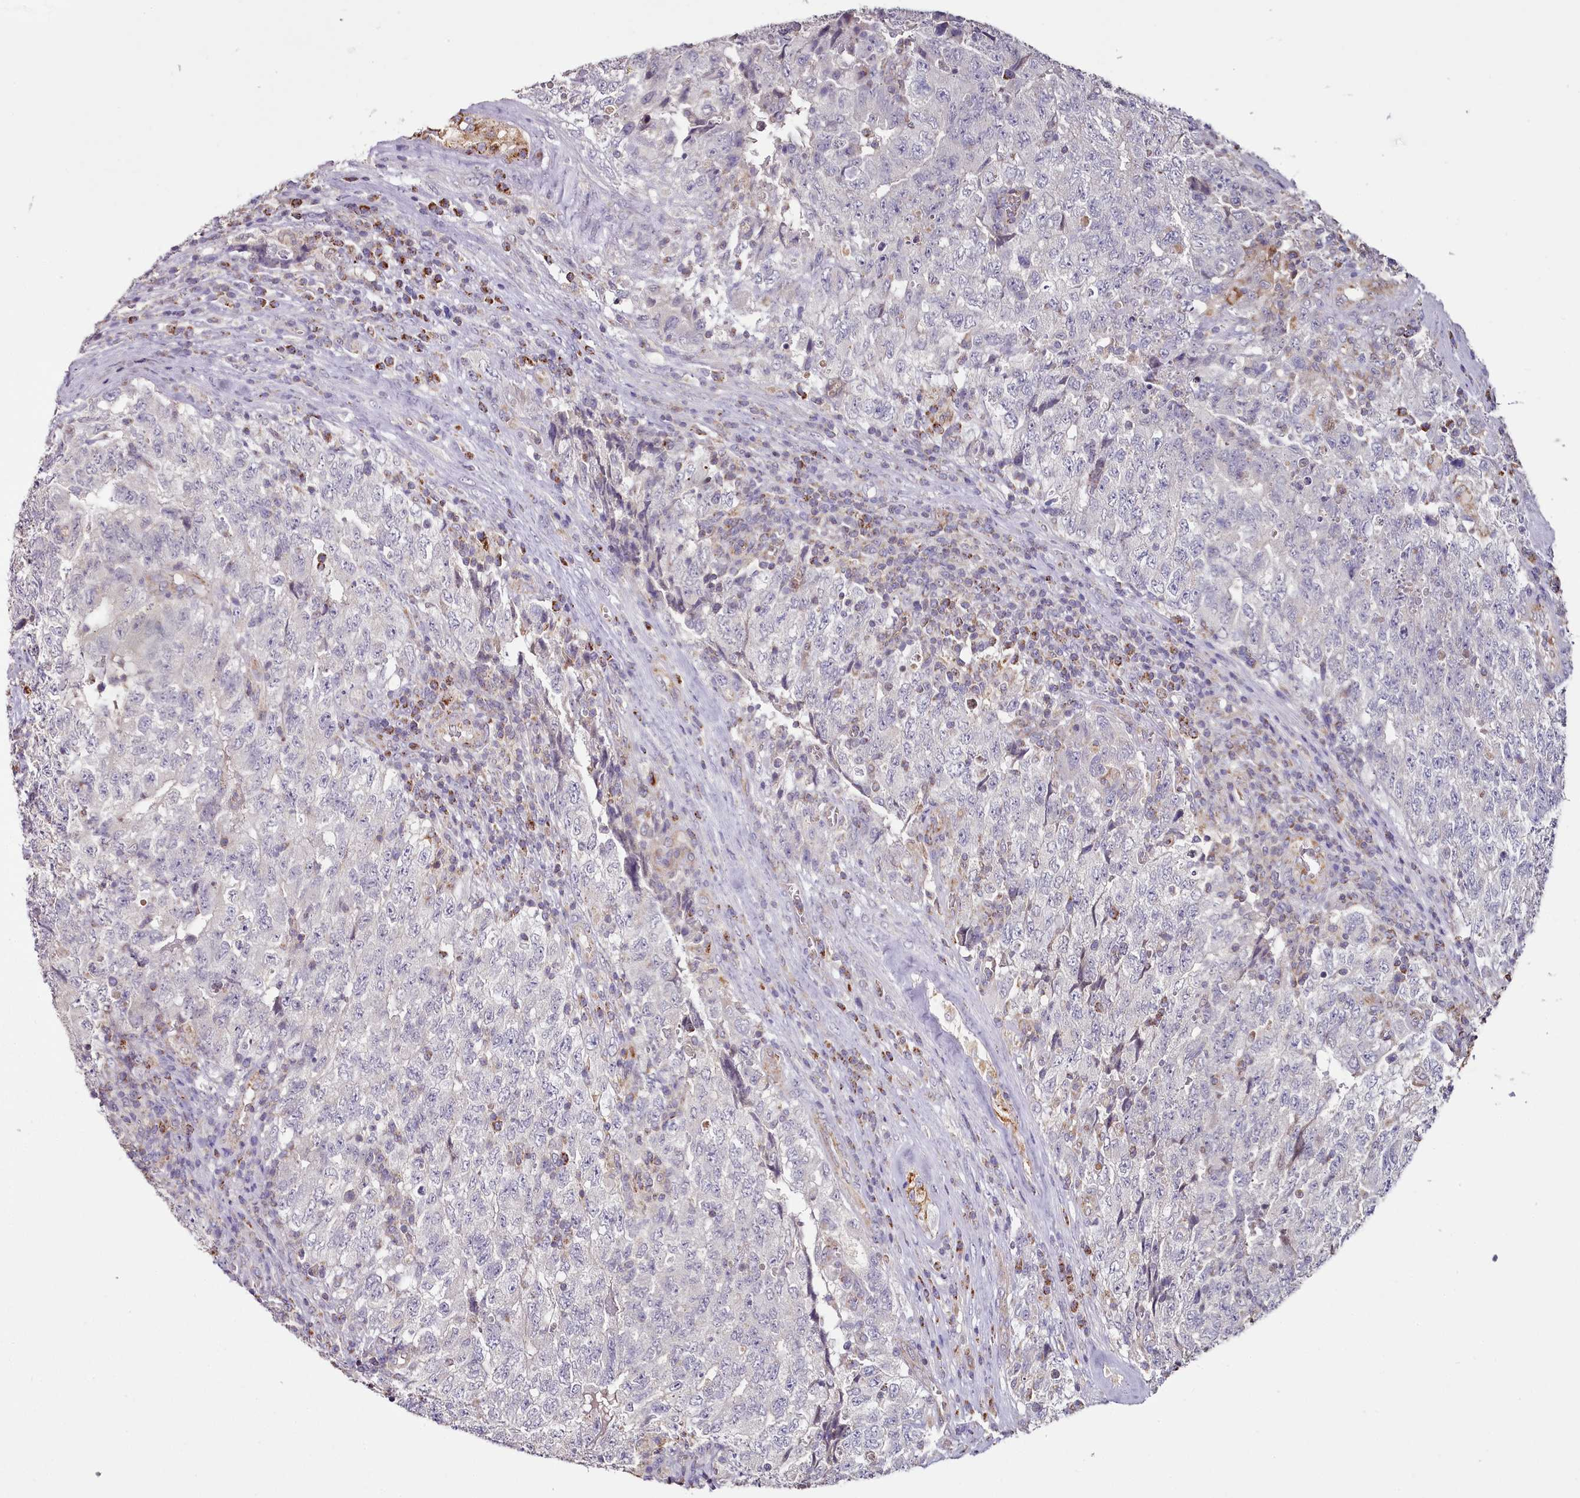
{"staining": {"intensity": "negative", "quantity": "none", "location": "none"}, "tissue": "testis cancer", "cell_type": "Tumor cells", "image_type": "cancer", "snomed": [{"axis": "morphology", "description": "Carcinoma, Embryonal, NOS"}, {"axis": "topography", "description": "Testis"}], "caption": "High power microscopy histopathology image of an immunohistochemistry image of embryonal carcinoma (testis), revealing no significant expression in tumor cells.", "gene": "ACSS1", "patient": {"sex": "male", "age": 34}}